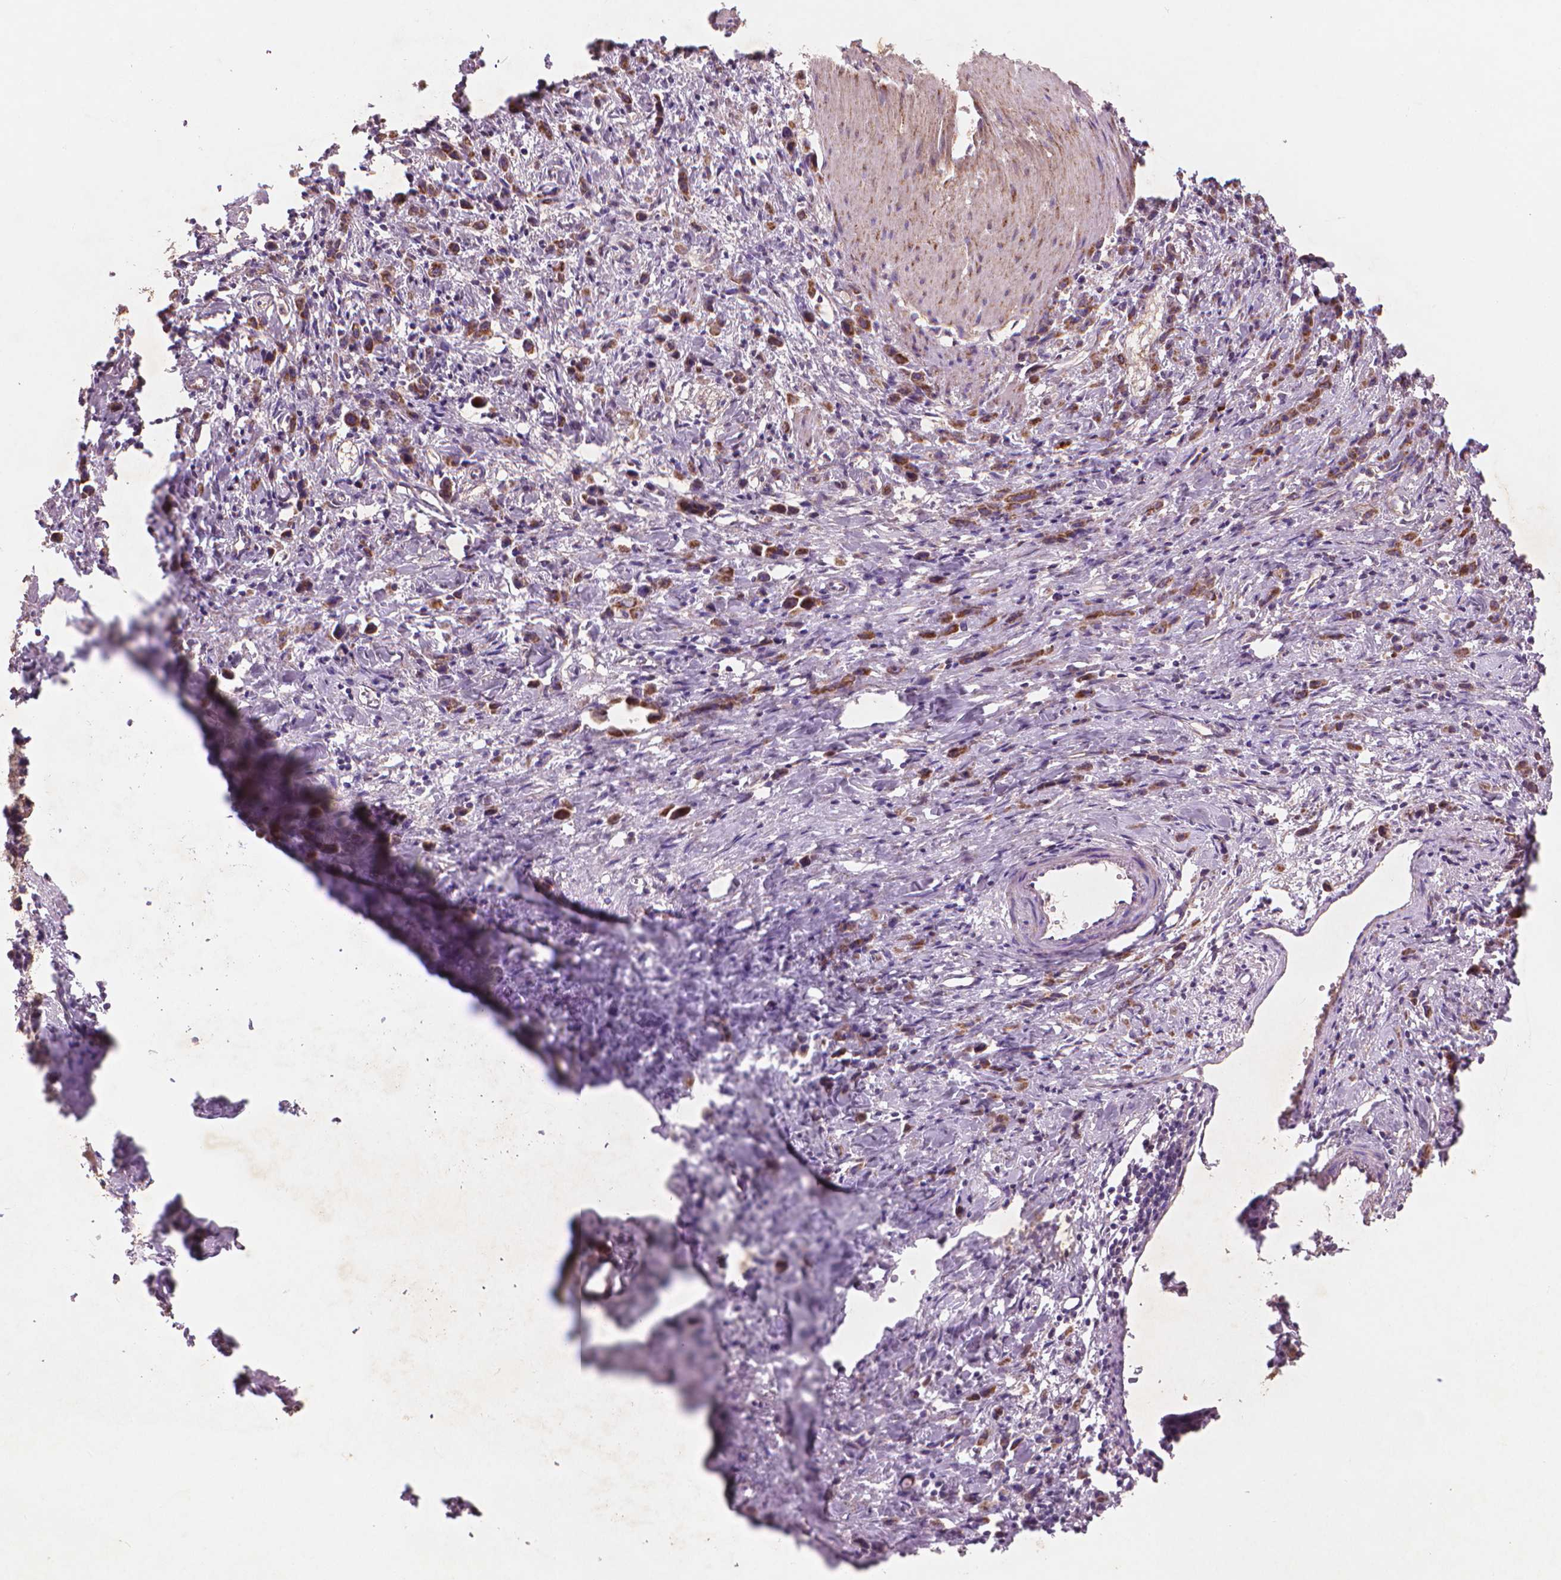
{"staining": {"intensity": "moderate", "quantity": ">75%", "location": "cytoplasmic/membranous"}, "tissue": "stomach cancer", "cell_type": "Tumor cells", "image_type": "cancer", "snomed": [{"axis": "morphology", "description": "Adenocarcinoma, NOS"}, {"axis": "topography", "description": "Stomach"}], "caption": "Immunohistochemistry (IHC) of human stomach cancer exhibits medium levels of moderate cytoplasmic/membranous staining in approximately >75% of tumor cells.", "gene": "NLRX1", "patient": {"sex": "male", "age": 47}}